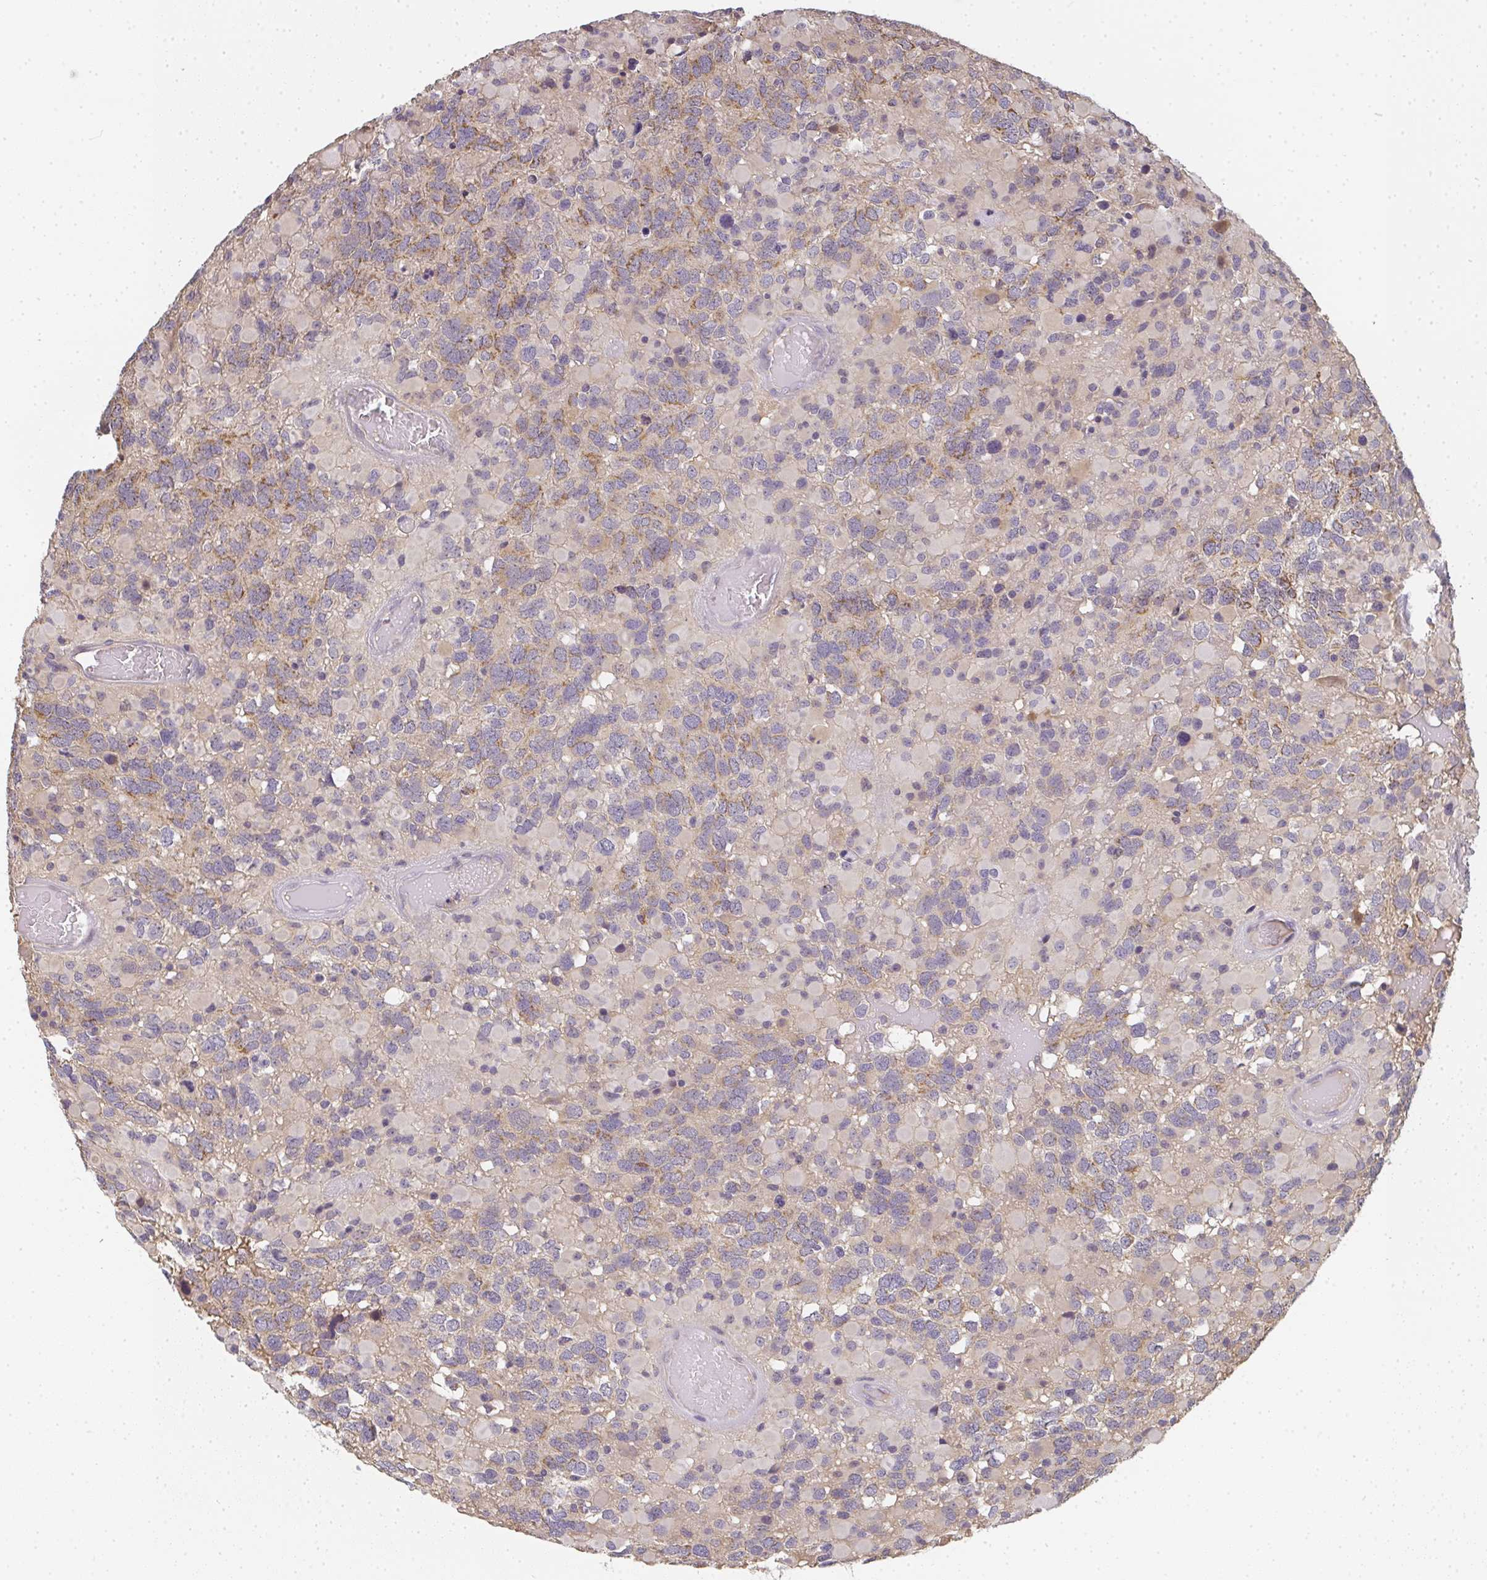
{"staining": {"intensity": "moderate", "quantity": "<25%", "location": "cytoplasmic/membranous"}, "tissue": "glioma", "cell_type": "Tumor cells", "image_type": "cancer", "snomed": [{"axis": "morphology", "description": "Glioma, malignant, High grade"}, {"axis": "topography", "description": "Brain"}], "caption": "High-power microscopy captured an immunohistochemistry (IHC) image of glioma, revealing moderate cytoplasmic/membranous positivity in approximately <25% of tumor cells. (IHC, brightfield microscopy, high magnification).", "gene": "SLC35B3", "patient": {"sex": "female", "age": 40}}